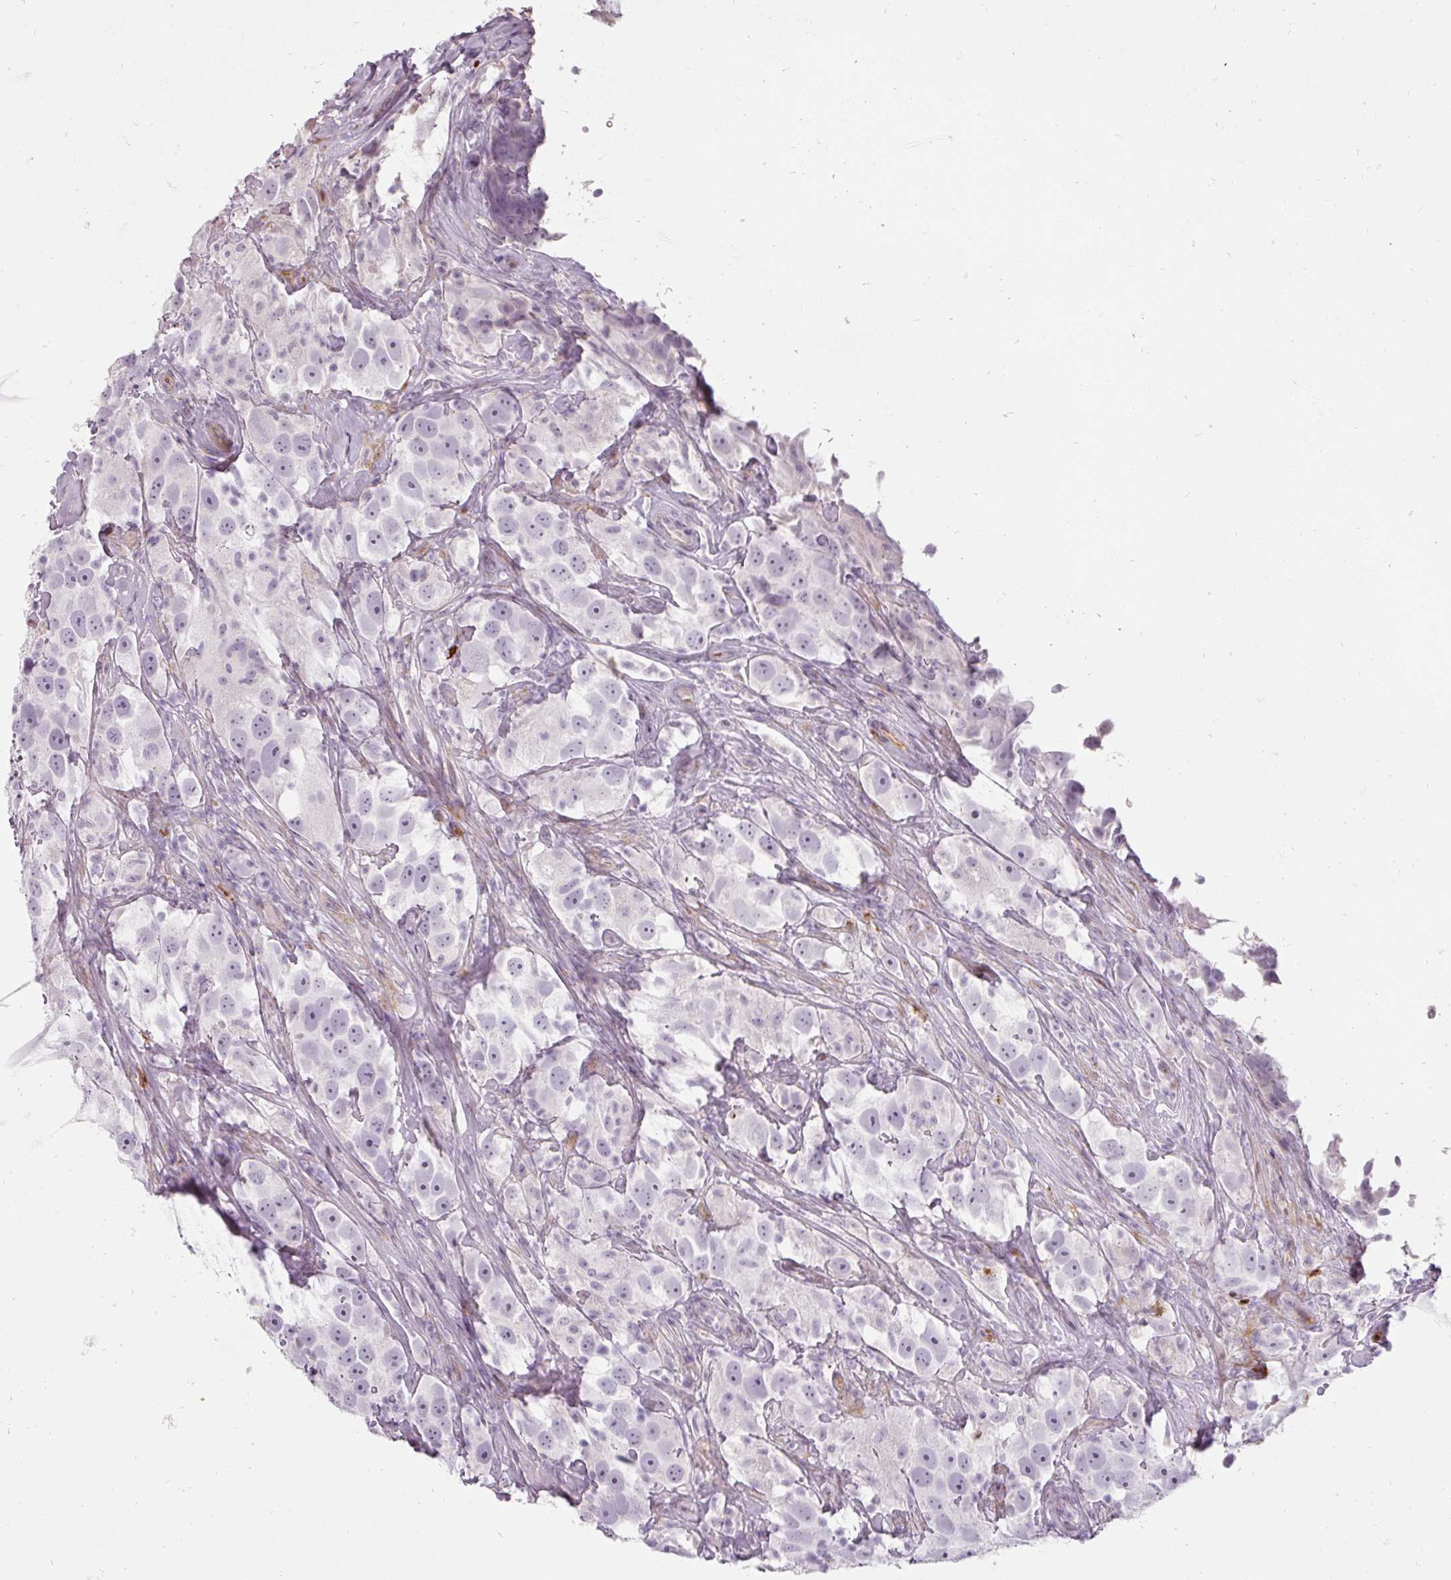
{"staining": {"intensity": "negative", "quantity": "none", "location": "none"}, "tissue": "testis cancer", "cell_type": "Tumor cells", "image_type": "cancer", "snomed": [{"axis": "morphology", "description": "Seminoma, NOS"}, {"axis": "topography", "description": "Testis"}], "caption": "Photomicrograph shows no protein expression in tumor cells of testis seminoma tissue.", "gene": "BIK", "patient": {"sex": "male", "age": 49}}